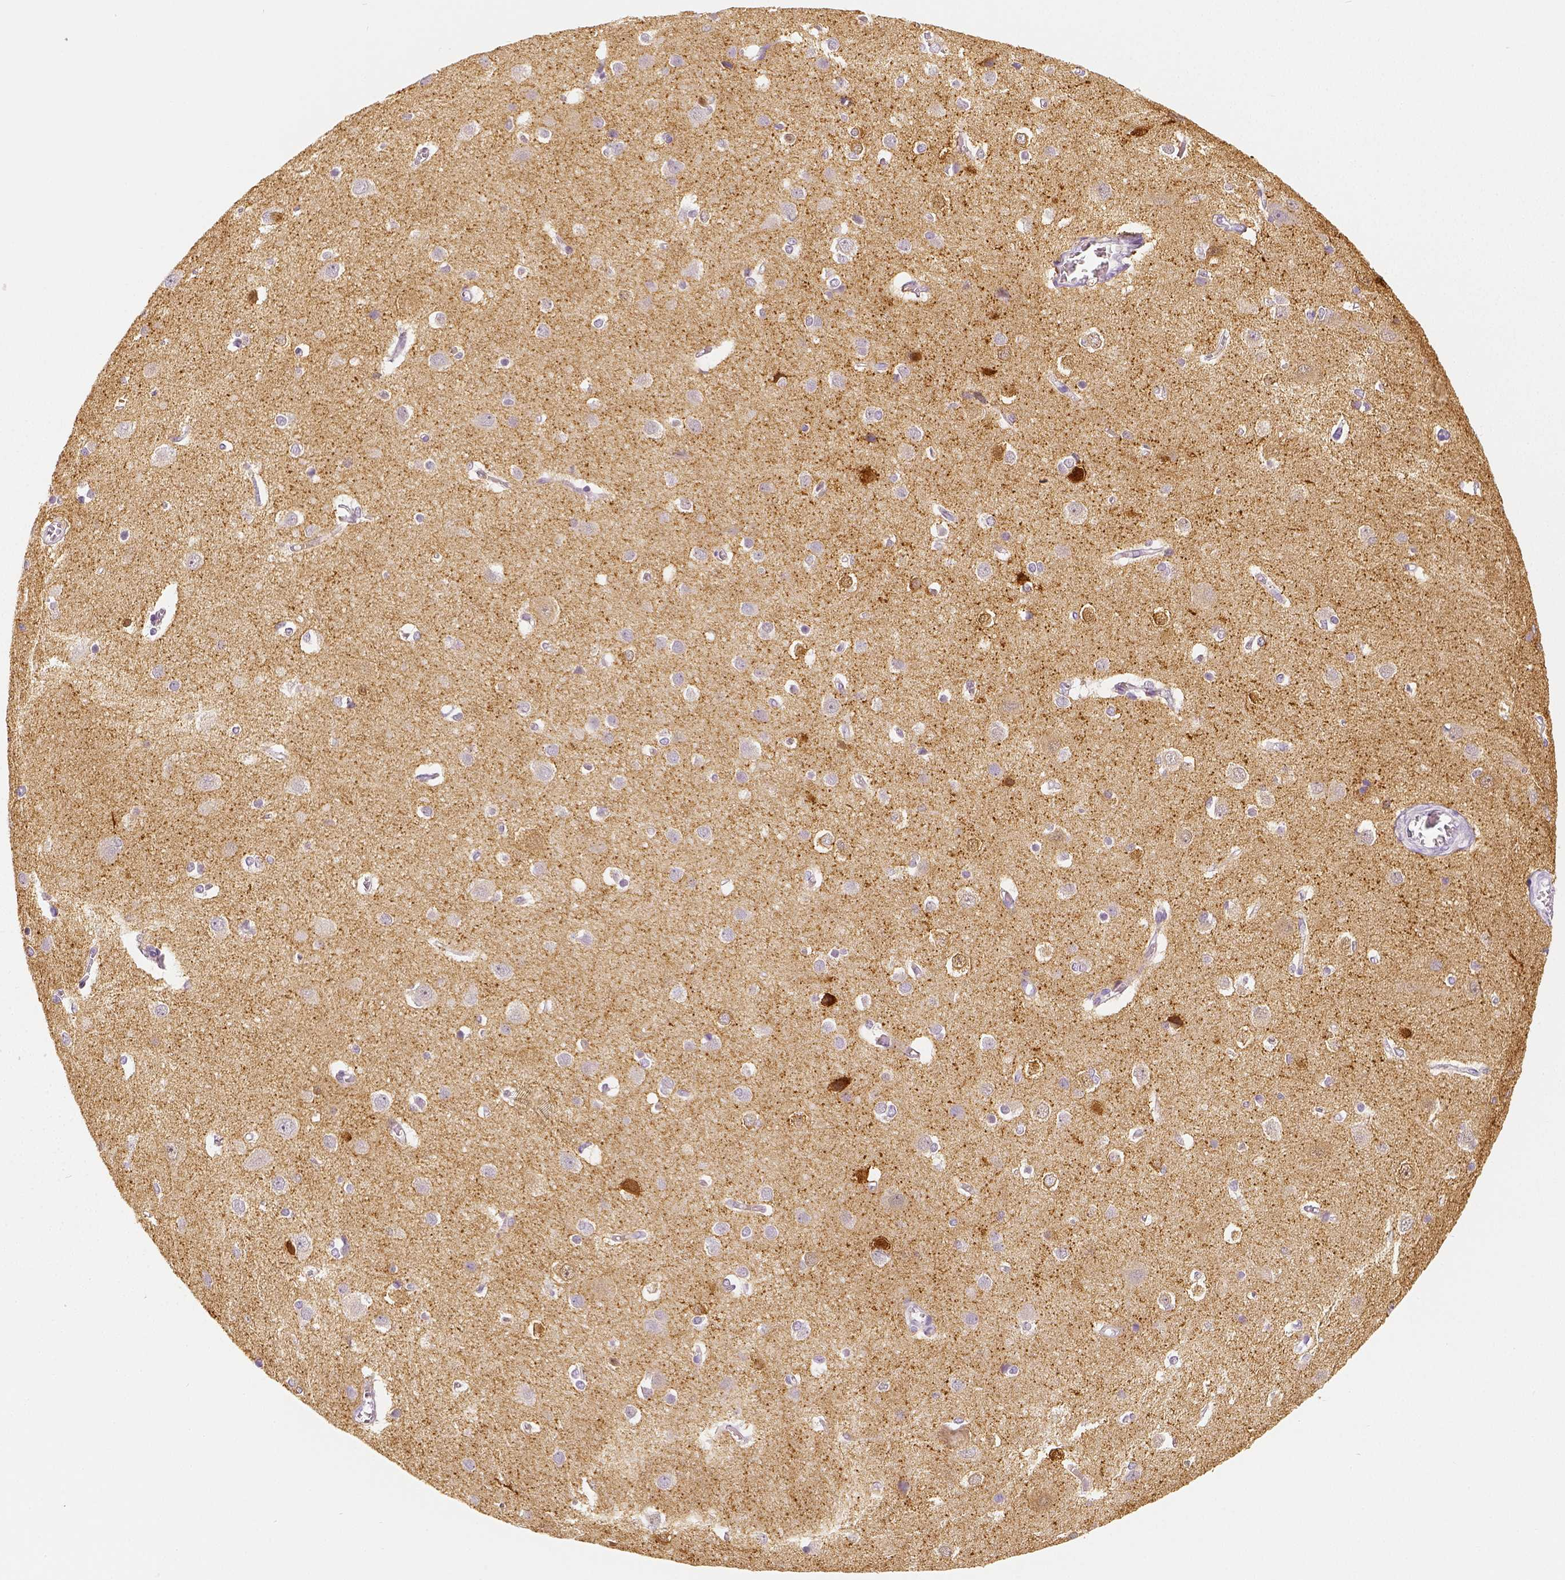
{"staining": {"intensity": "negative", "quantity": "none", "location": "none"}, "tissue": "cerebral cortex", "cell_type": "Endothelial cells", "image_type": "normal", "snomed": [{"axis": "morphology", "description": "Normal tissue, NOS"}, {"axis": "topography", "description": "Cerebral cortex"}], "caption": "Immunohistochemistry micrograph of benign cerebral cortex stained for a protein (brown), which displays no staining in endothelial cells.", "gene": "NECAB2", "patient": {"sex": "male", "age": 37}}